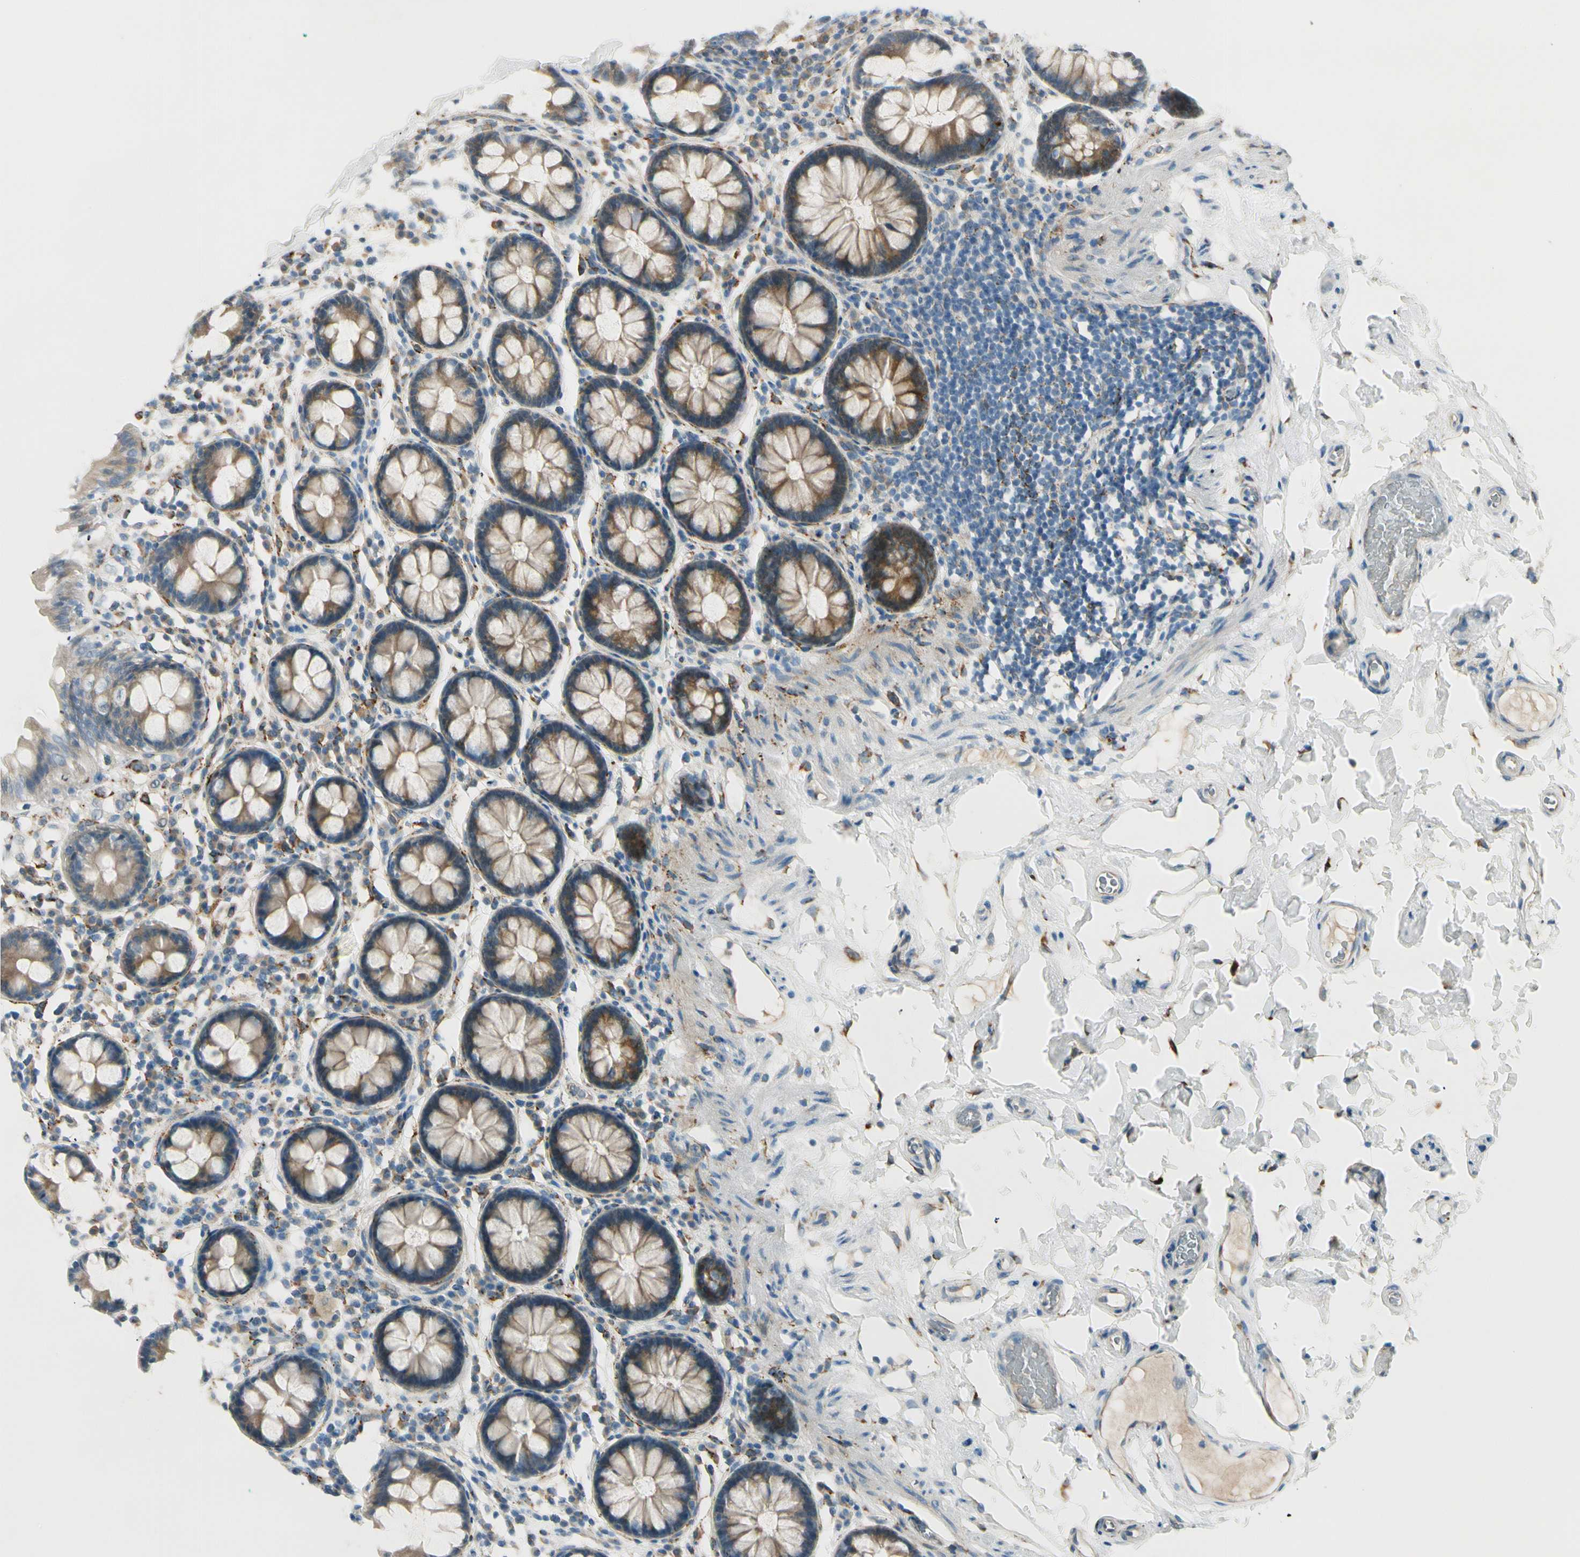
{"staining": {"intensity": "moderate", "quantity": ">75%", "location": "cytoplasmic/membranous"}, "tissue": "colon", "cell_type": "Endothelial cells", "image_type": "normal", "snomed": [{"axis": "morphology", "description": "Normal tissue, NOS"}, {"axis": "topography", "description": "Colon"}], "caption": "High-power microscopy captured an immunohistochemistry (IHC) photomicrograph of benign colon, revealing moderate cytoplasmic/membranous positivity in about >75% of endothelial cells. (IHC, brightfield microscopy, high magnification).", "gene": "FKBP7", "patient": {"sex": "female", "age": 80}}